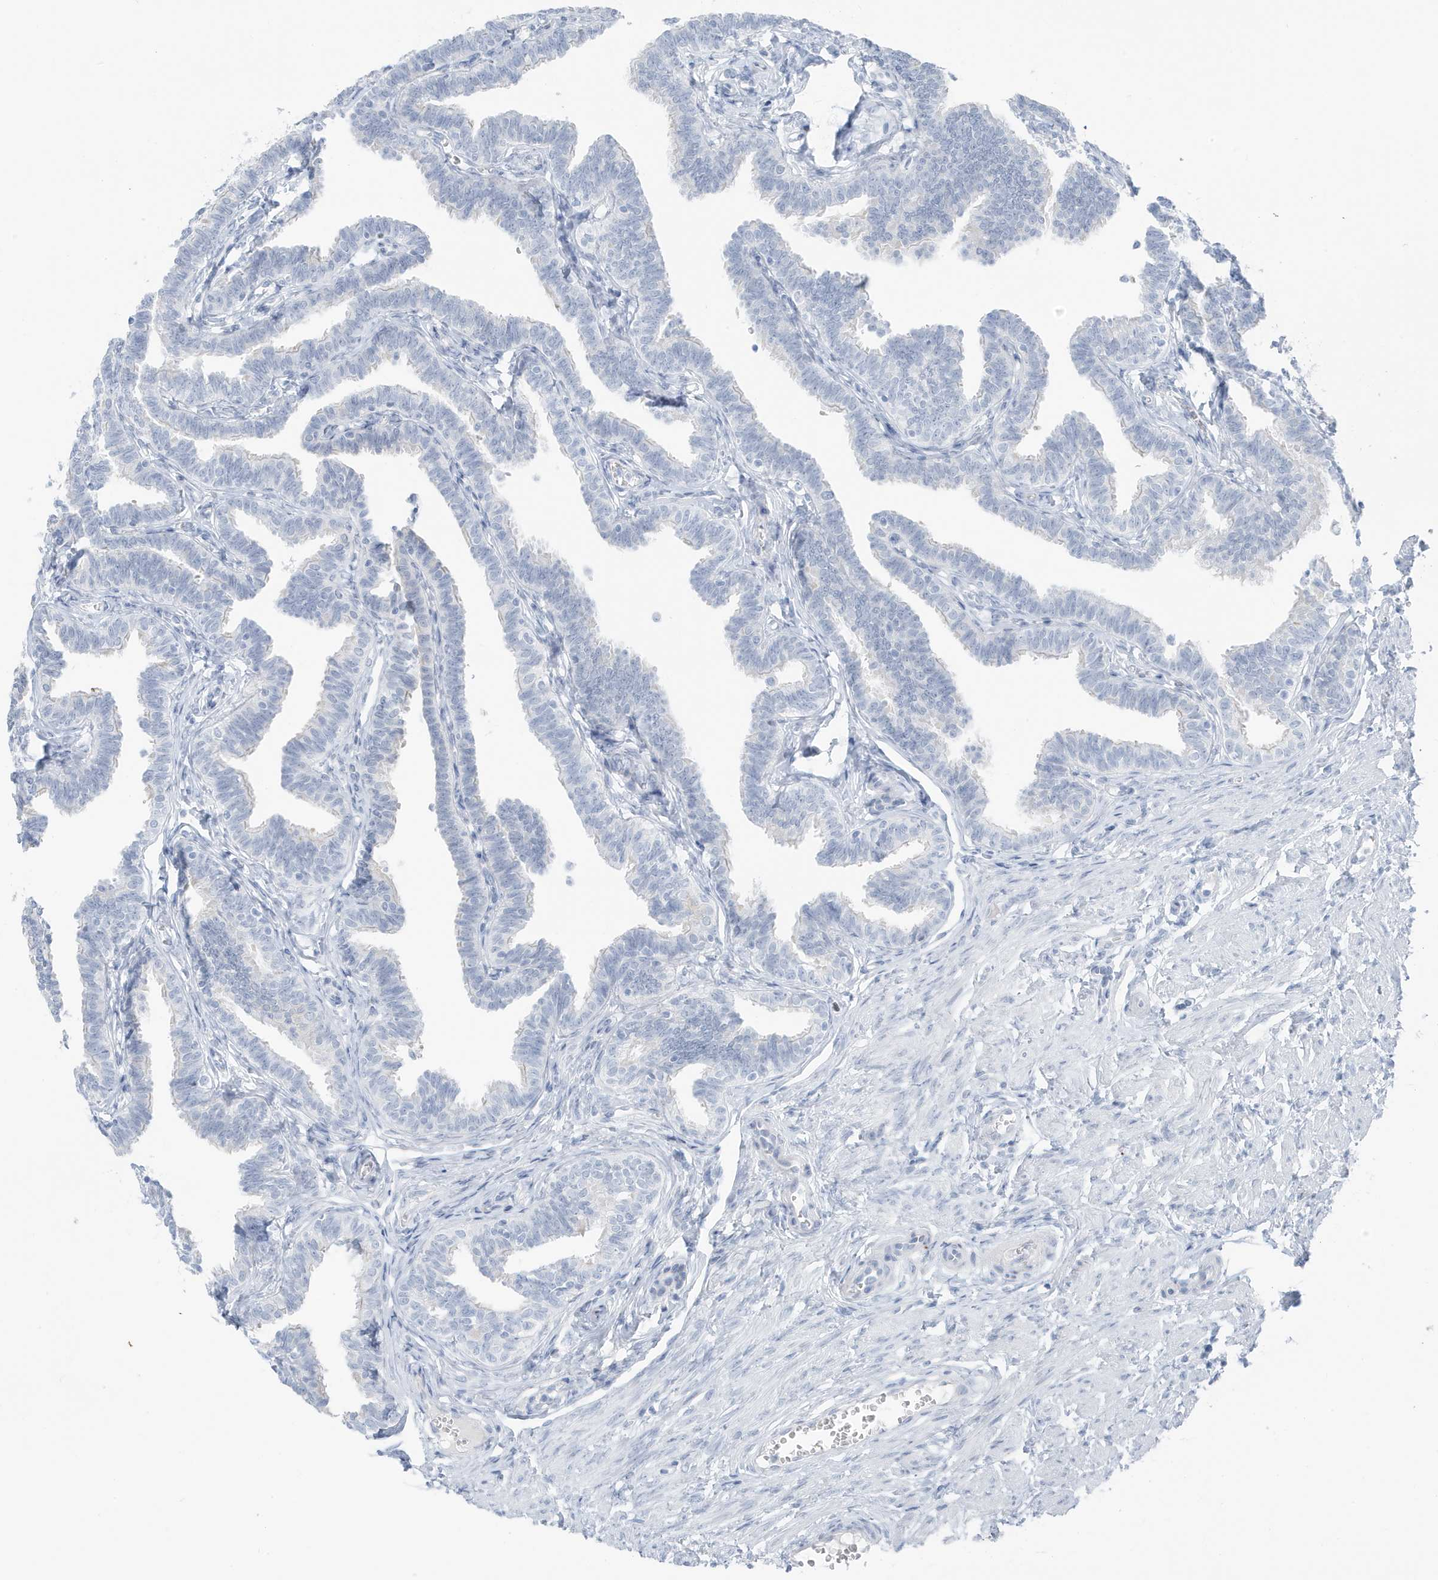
{"staining": {"intensity": "negative", "quantity": "none", "location": "none"}, "tissue": "fallopian tube", "cell_type": "Glandular cells", "image_type": "normal", "snomed": [{"axis": "morphology", "description": "Normal tissue, NOS"}, {"axis": "topography", "description": "Fallopian tube"}, {"axis": "topography", "description": "Ovary"}], "caption": "A high-resolution histopathology image shows IHC staining of unremarkable fallopian tube, which reveals no significant staining in glandular cells.", "gene": "ZFP64", "patient": {"sex": "female", "age": 23}}